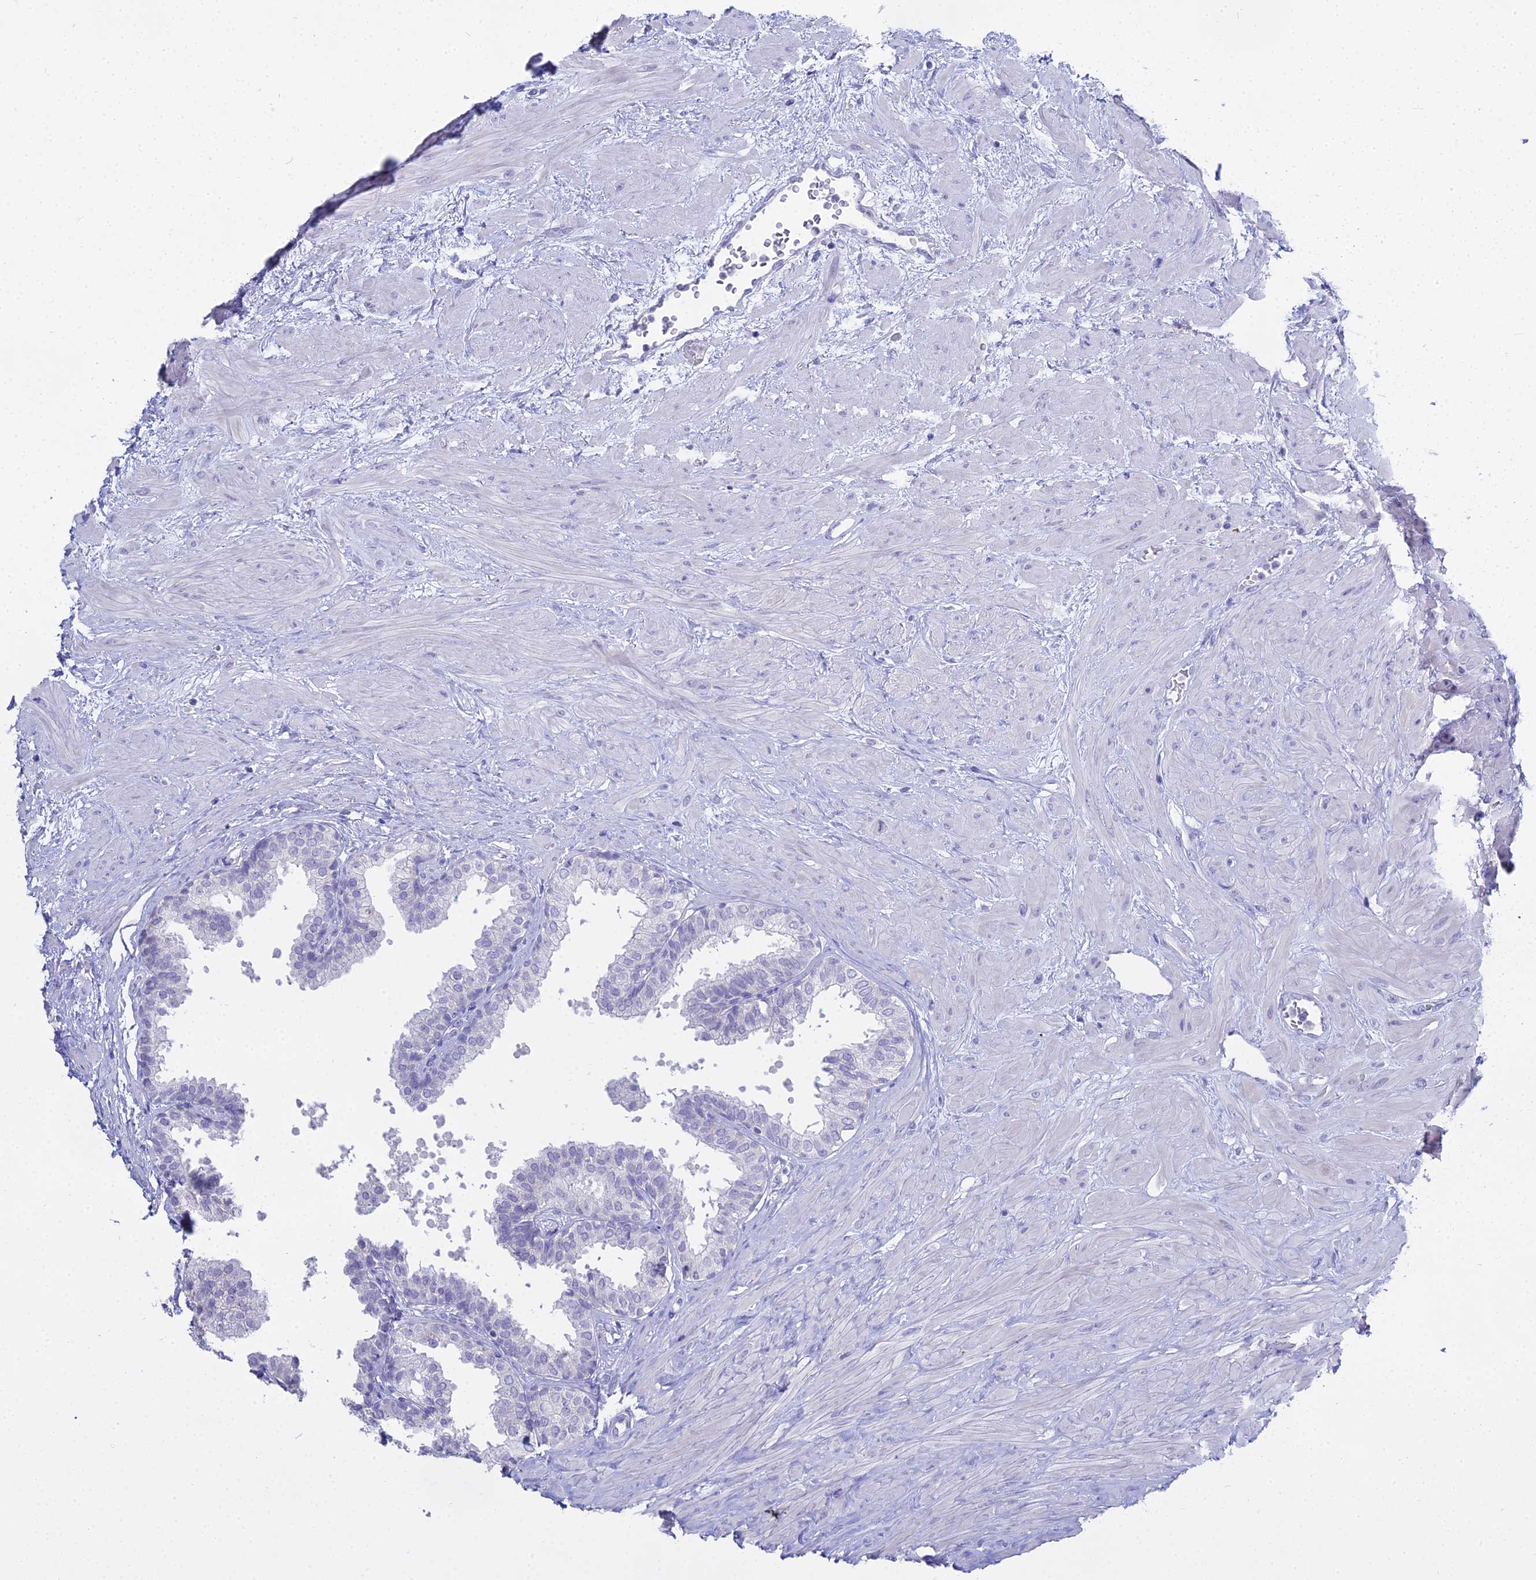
{"staining": {"intensity": "negative", "quantity": "none", "location": "none"}, "tissue": "prostate", "cell_type": "Glandular cells", "image_type": "normal", "snomed": [{"axis": "morphology", "description": "Normal tissue, NOS"}, {"axis": "topography", "description": "Prostate"}], "caption": "Protein analysis of unremarkable prostate exhibits no significant positivity in glandular cells. (DAB IHC, high magnification).", "gene": "S100A7", "patient": {"sex": "male", "age": 48}}